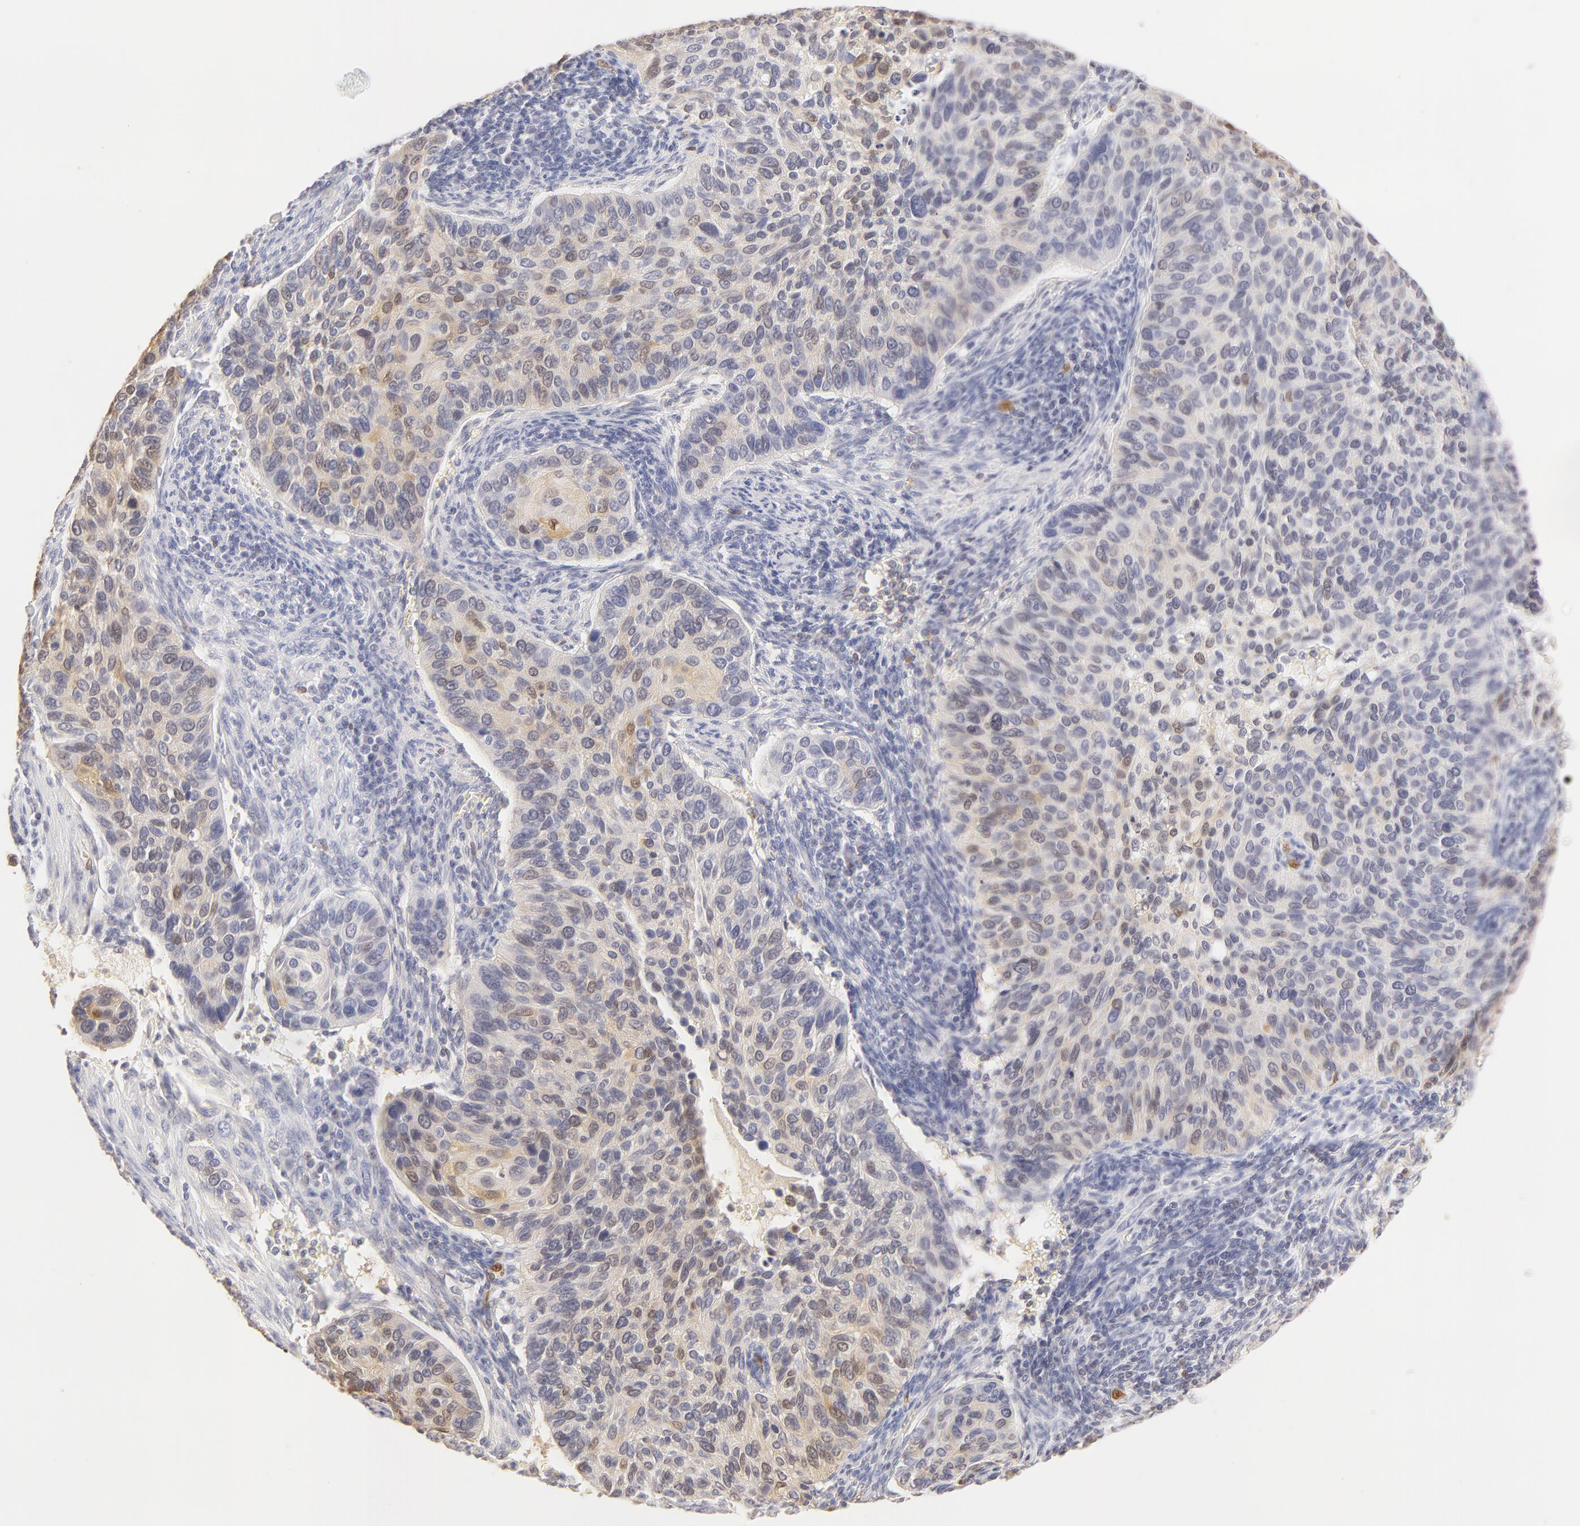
{"staining": {"intensity": "negative", "quantity": "none", "location": "none"}, "tissue": "cervical cancer", "cell_type": "Tumor cells", "image_type": "cancer", "snomed": [{"axis": "morphology", "description": "Adenocarcinoma, NOS"}, {"axis": "topography", "description": "Cervix"}], "caption": "Photomicrograph shows no protein expression in tumor cells of adenocarcinoma (cervical) tissue.", "gene": "CA2", "patient": {"sex": "female", "age": 29}}